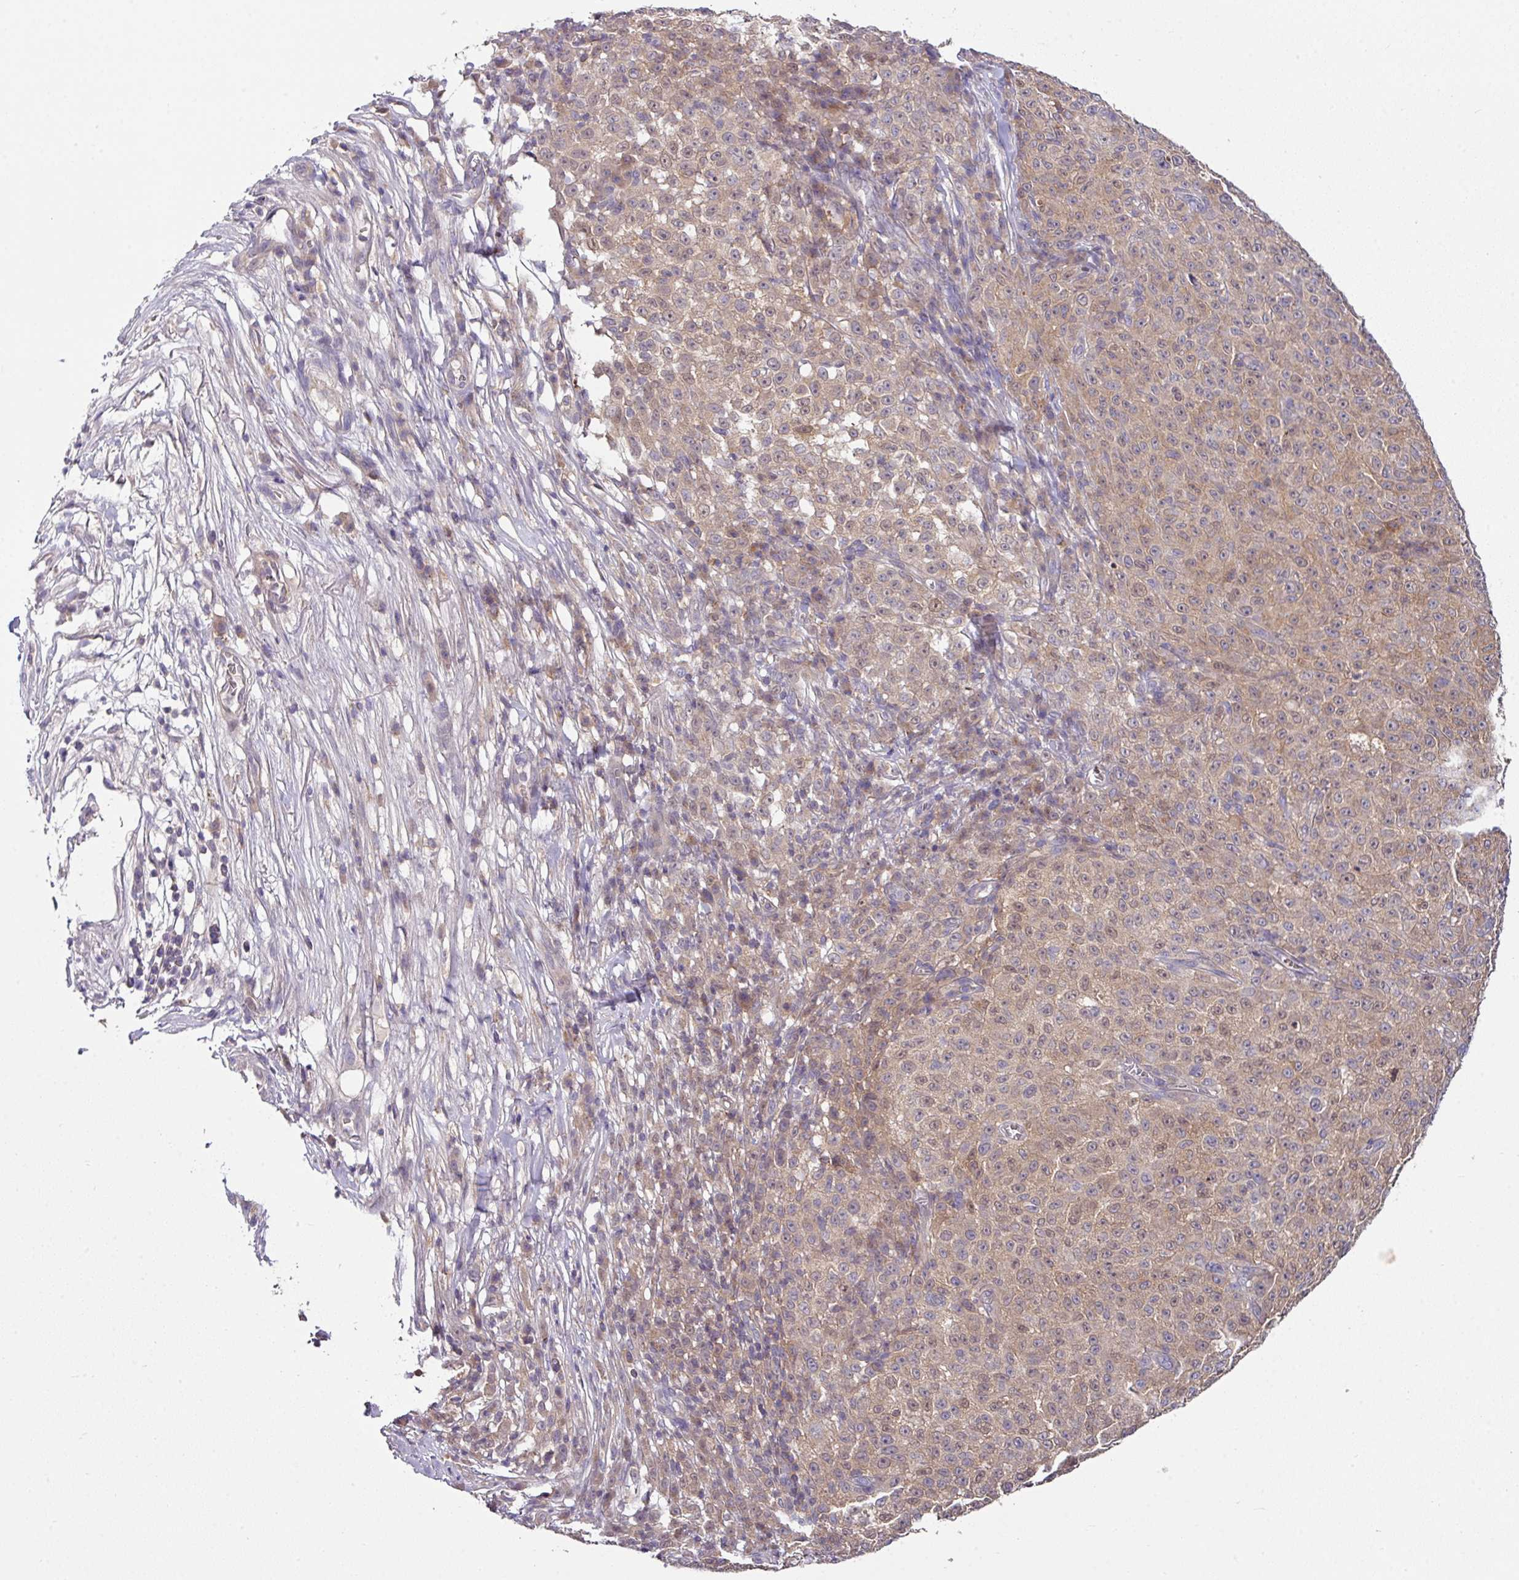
{"staining": {"intensity": "weak", "quantity": ">75%", "location": "cytoplasmic/membranous,nuclear"}, "tissue": "melanoma", "cell_type": "Tumor cells", "image_type": "cancer", "snomed": [{"axis": "morphology", "description": "Malignant melanoma, NOS"}, {"axis": "topography", "description": "Skin"}], "caption": "Malignant melanoma tissue shows weak cytoplasmic/membranous and nuclear staining in about >75% of tumor cells", "gene": "SLAMF6", "patient": {"sex": "female", "age": 82}}